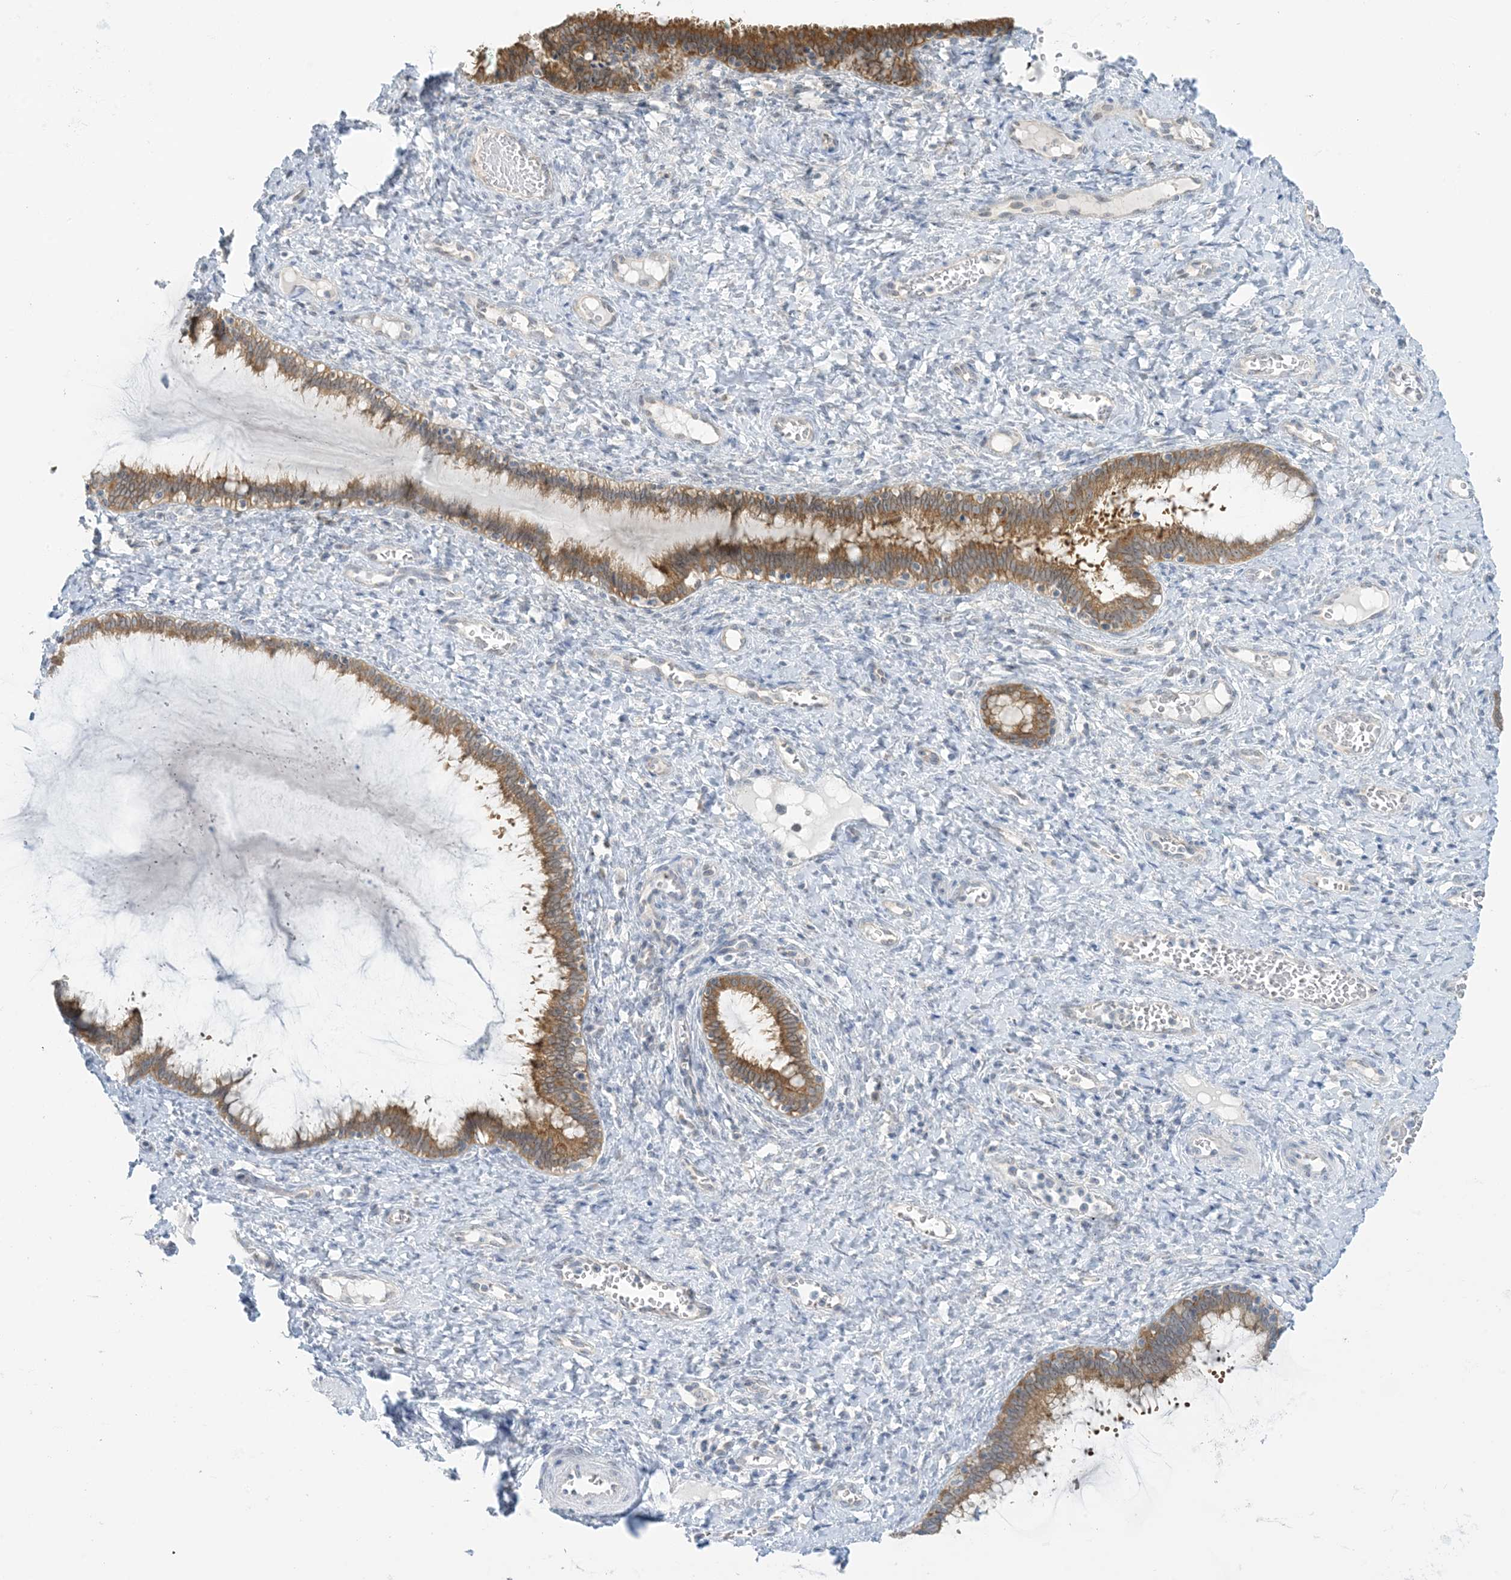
{"staining": {"intensity": "moderate", "quantity": "25%-75%", "location": "cytoplasmic/membranous"}, "tissue": "cervix", "cell_type": "Glandular cells", "image_type": "normal", "snomed": [{"axis": "morphology", "description": "Normal tissue, NOS"}, {"axis": "morphology", "description": "Adenocarcinoma, NOS"}, {"axis": "topography", "description": "Cervix"}], "caption": "Cervix stained for a protein displays moderate cytoplasmic/membranous positivity in glandular cells. The staining was performed using DAB, with brown indicating positive protein expression. Nuclei are stained blue with hematoxylin.", "gene": "MRPS18A", "patient": {"sex": "female", "age": 29}}